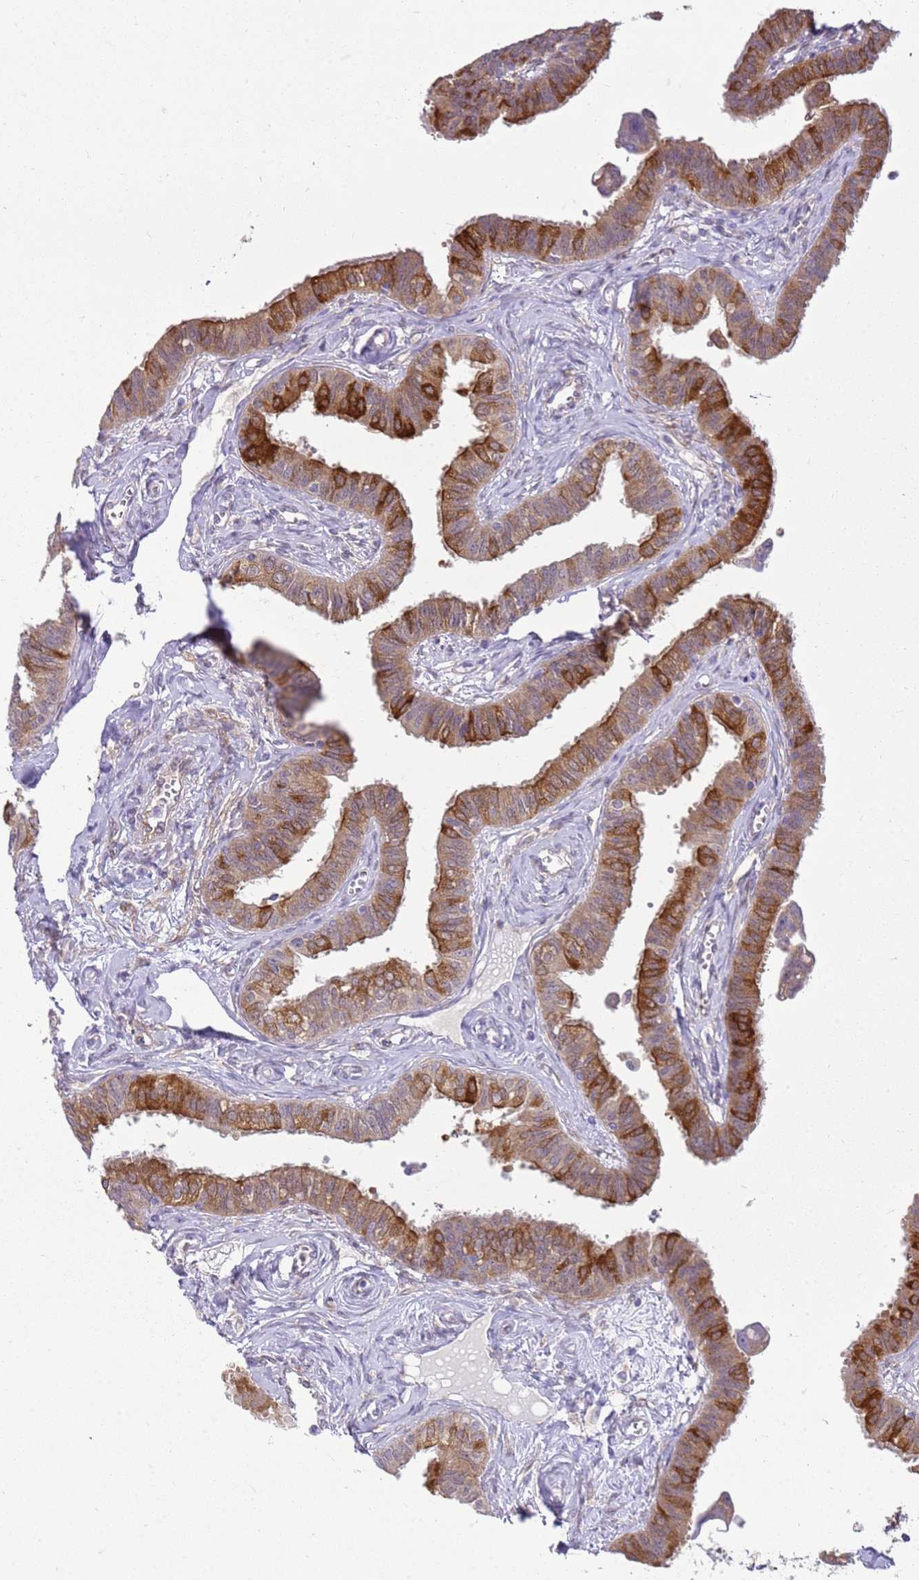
{"staining": {"intensity": "strong", "quantity": ">75%", "location": "cytoplasmic/membranous"}, "tissue": "fallopian tube", "cell_type": "Glandular cells", "image_type": "normal", "snomed": [{"axis": "morphology", "description": "Normal tissue, NOS"}, {"axis": "morphology", "description": "Carcinoma, NOS"}, {"axis": "topography", "description": "Fallopian tube"}, {"axis": "topography", "description": "Ovary"}], "caption": "Strong cytoplasmic/membranous protein positivity is present in about >75% of glandular cells in fallopian tube. (DAB = brown stain, brightfield microscopy at high magnification).", "gene": "HSPB1", "patient": {"sex": "female", "age": 59}}